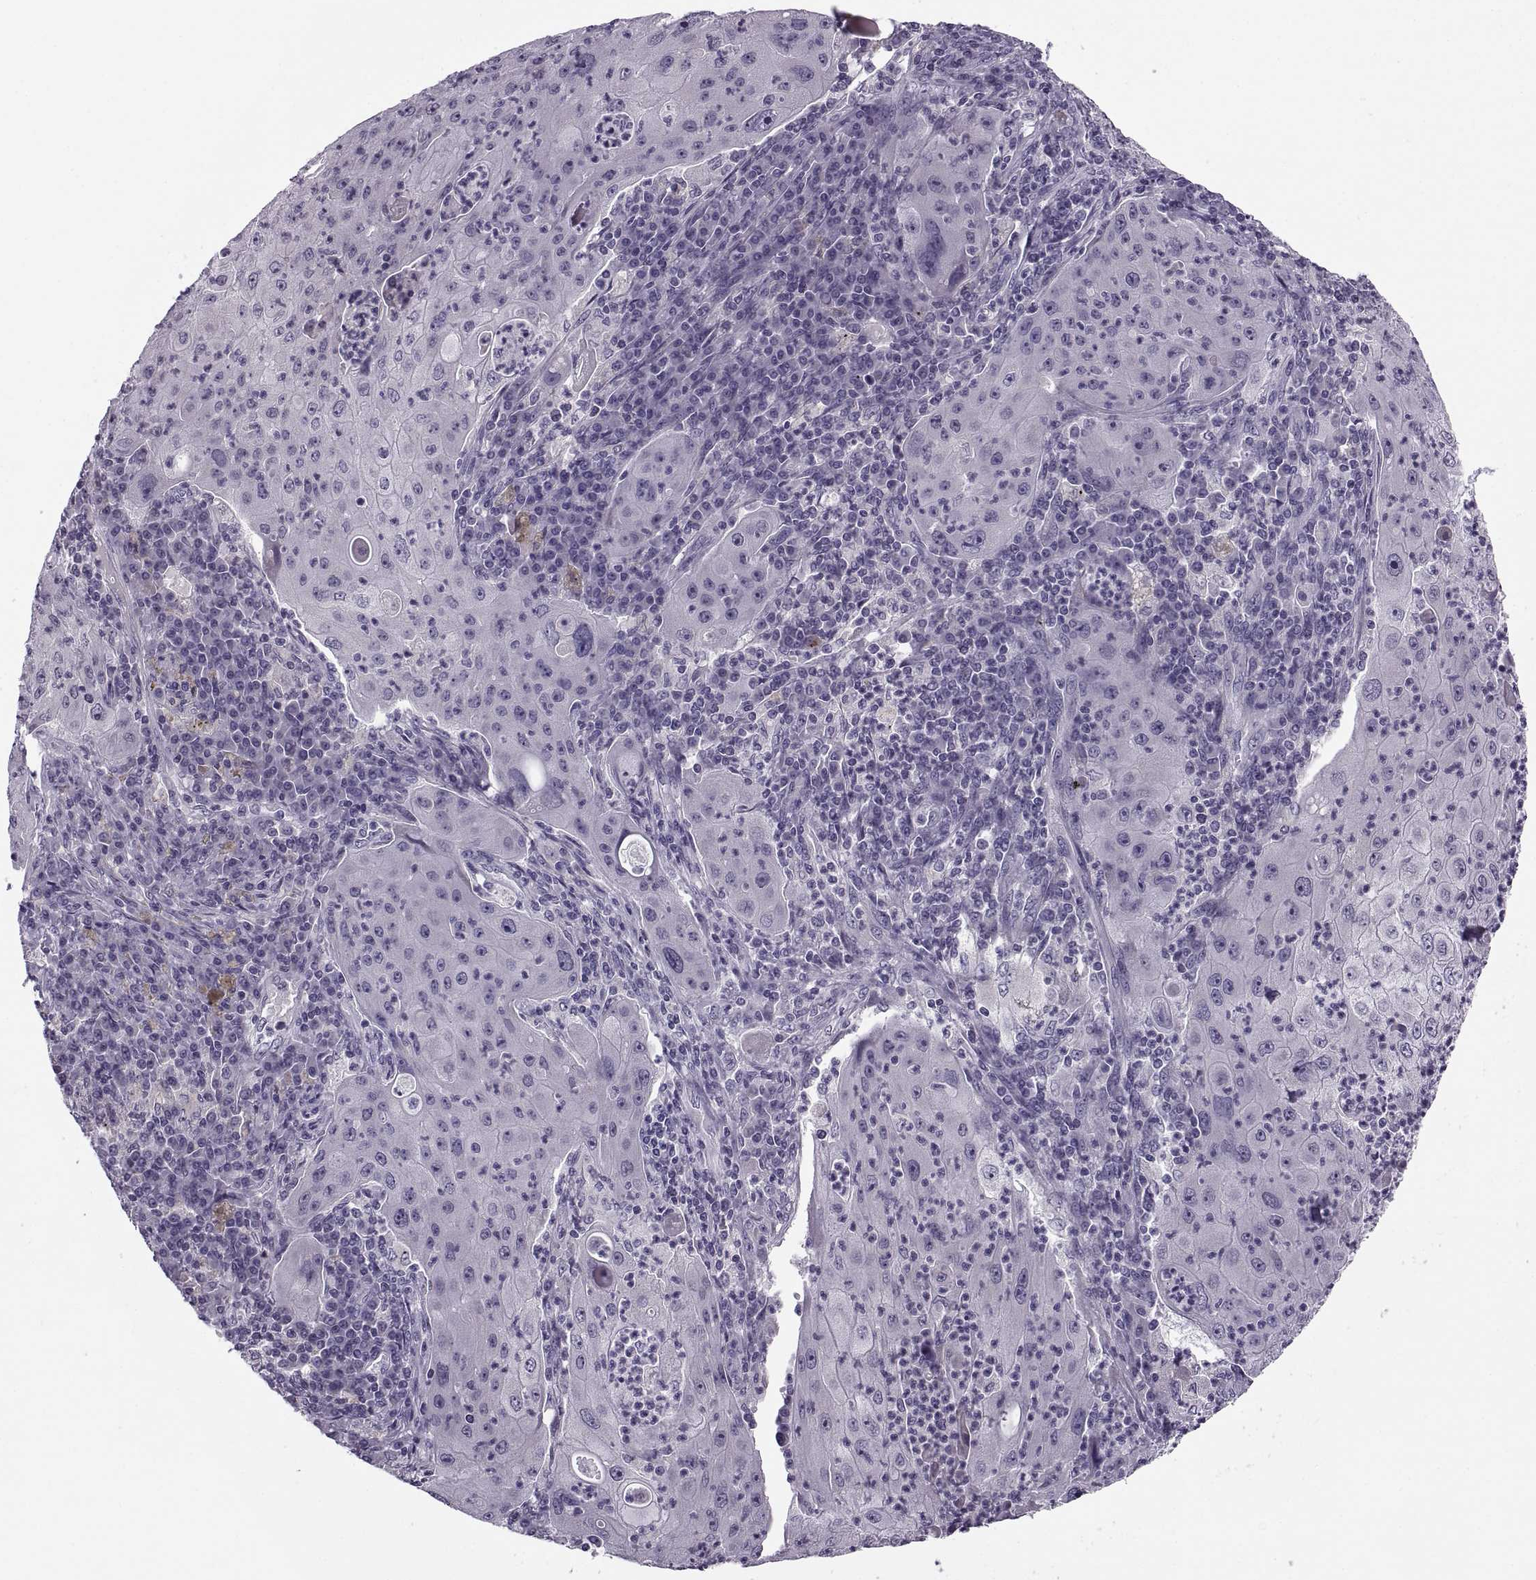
{"staining": {"intensity": "negative", "quantity": "none", "location": "none"}, "tissue": "lung cancer", "cell_type": "Tumor cells", "image_type": "cancer", "snomed": [{"axis": "morphology", "description": "Squamous cell carcinoma, NOS"}, {"axis": "topography", "description": "Lung"}], "caption": "Immunohistochemistry (IHC) image of human lung squamous cell carcinoma stained for a protein (brown), which demonstrates no staining in tumor cells.", "gene": "MAGEB1", "patient": {"sex": "female", "age": 59}}